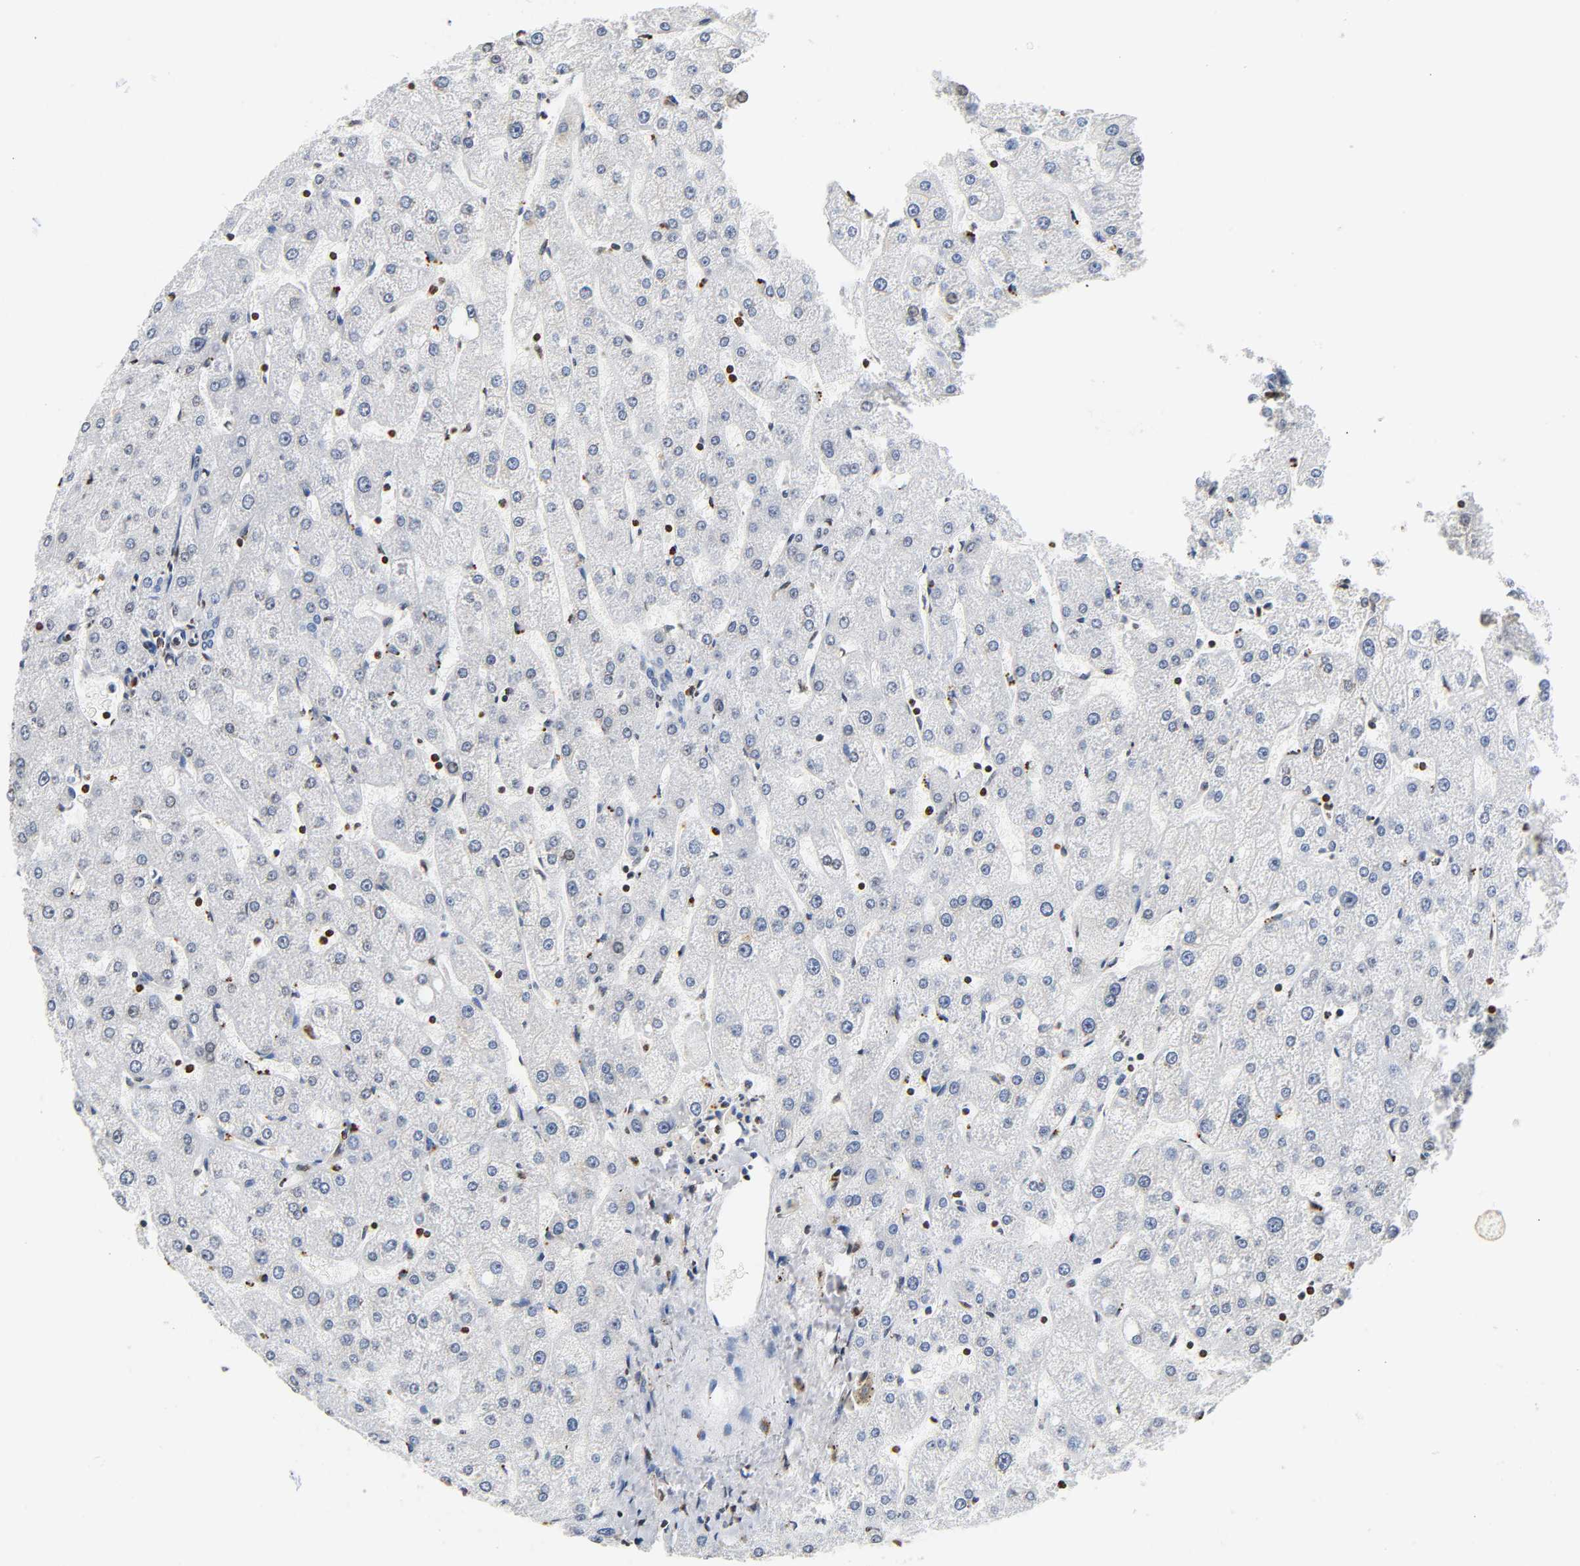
{"staining": {"intensity": "negative", "quantity": "none", "location": "none"}, "tissue": "liver", "cell_type": "Cholangiocytes", "image_type": "normal", "snomed": [{"axis": "morphology", "description": "Normal tissue, NOS"}, {"axis": "topography", "description": "Liver"}], "caption": "Immunohistochemistry (IHC) photomicrograph of benign liver stained for a protein (brown), which shows no staining in cholangiocytes.", "gene": "HOXA6", "patient": {"sex": "male", "age": 67}}